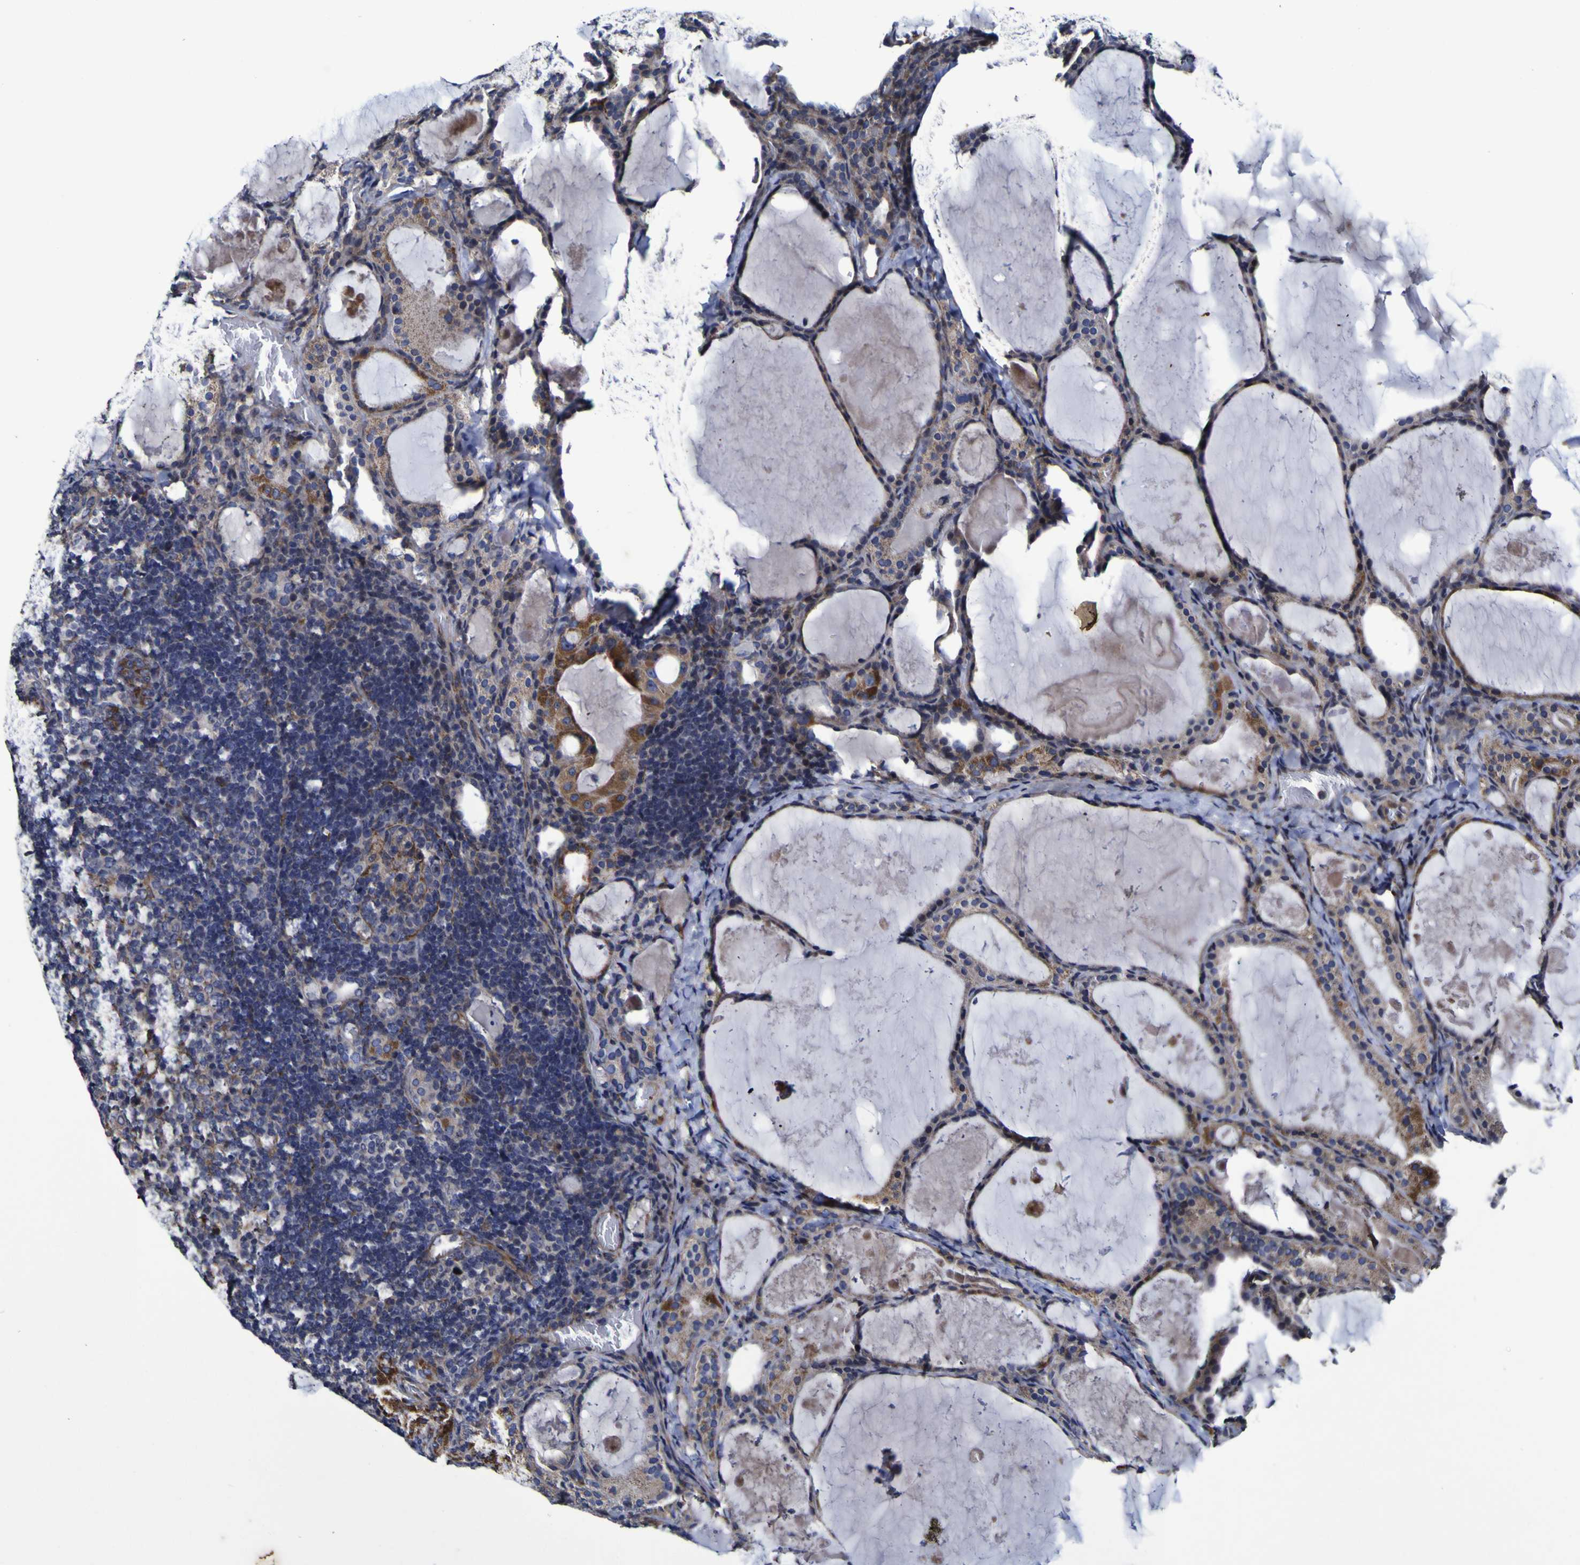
{"staining": {"intensity": "moderate", "quantity": ">75%", "location": "cytoplasmic/membranous"}, "tissue": "thyroid cancer", "cell_type": "Tumor cells", "image_type": "cancer", "snomed": [{"axis": "morphology", "description": "Papillary adenocarcinoma, NOS"}, {"axis": "topography", "description": "Thyroid gland"}], "caption": "Thyroid cancer (papillary adenocarcinoma) stained with a brown dye reveals moderate cytoplasmic/membranous positive expression in about >75% of tumor cells.", "gene": "P3H1", "patient": {"sex": "female", "age": 42}}